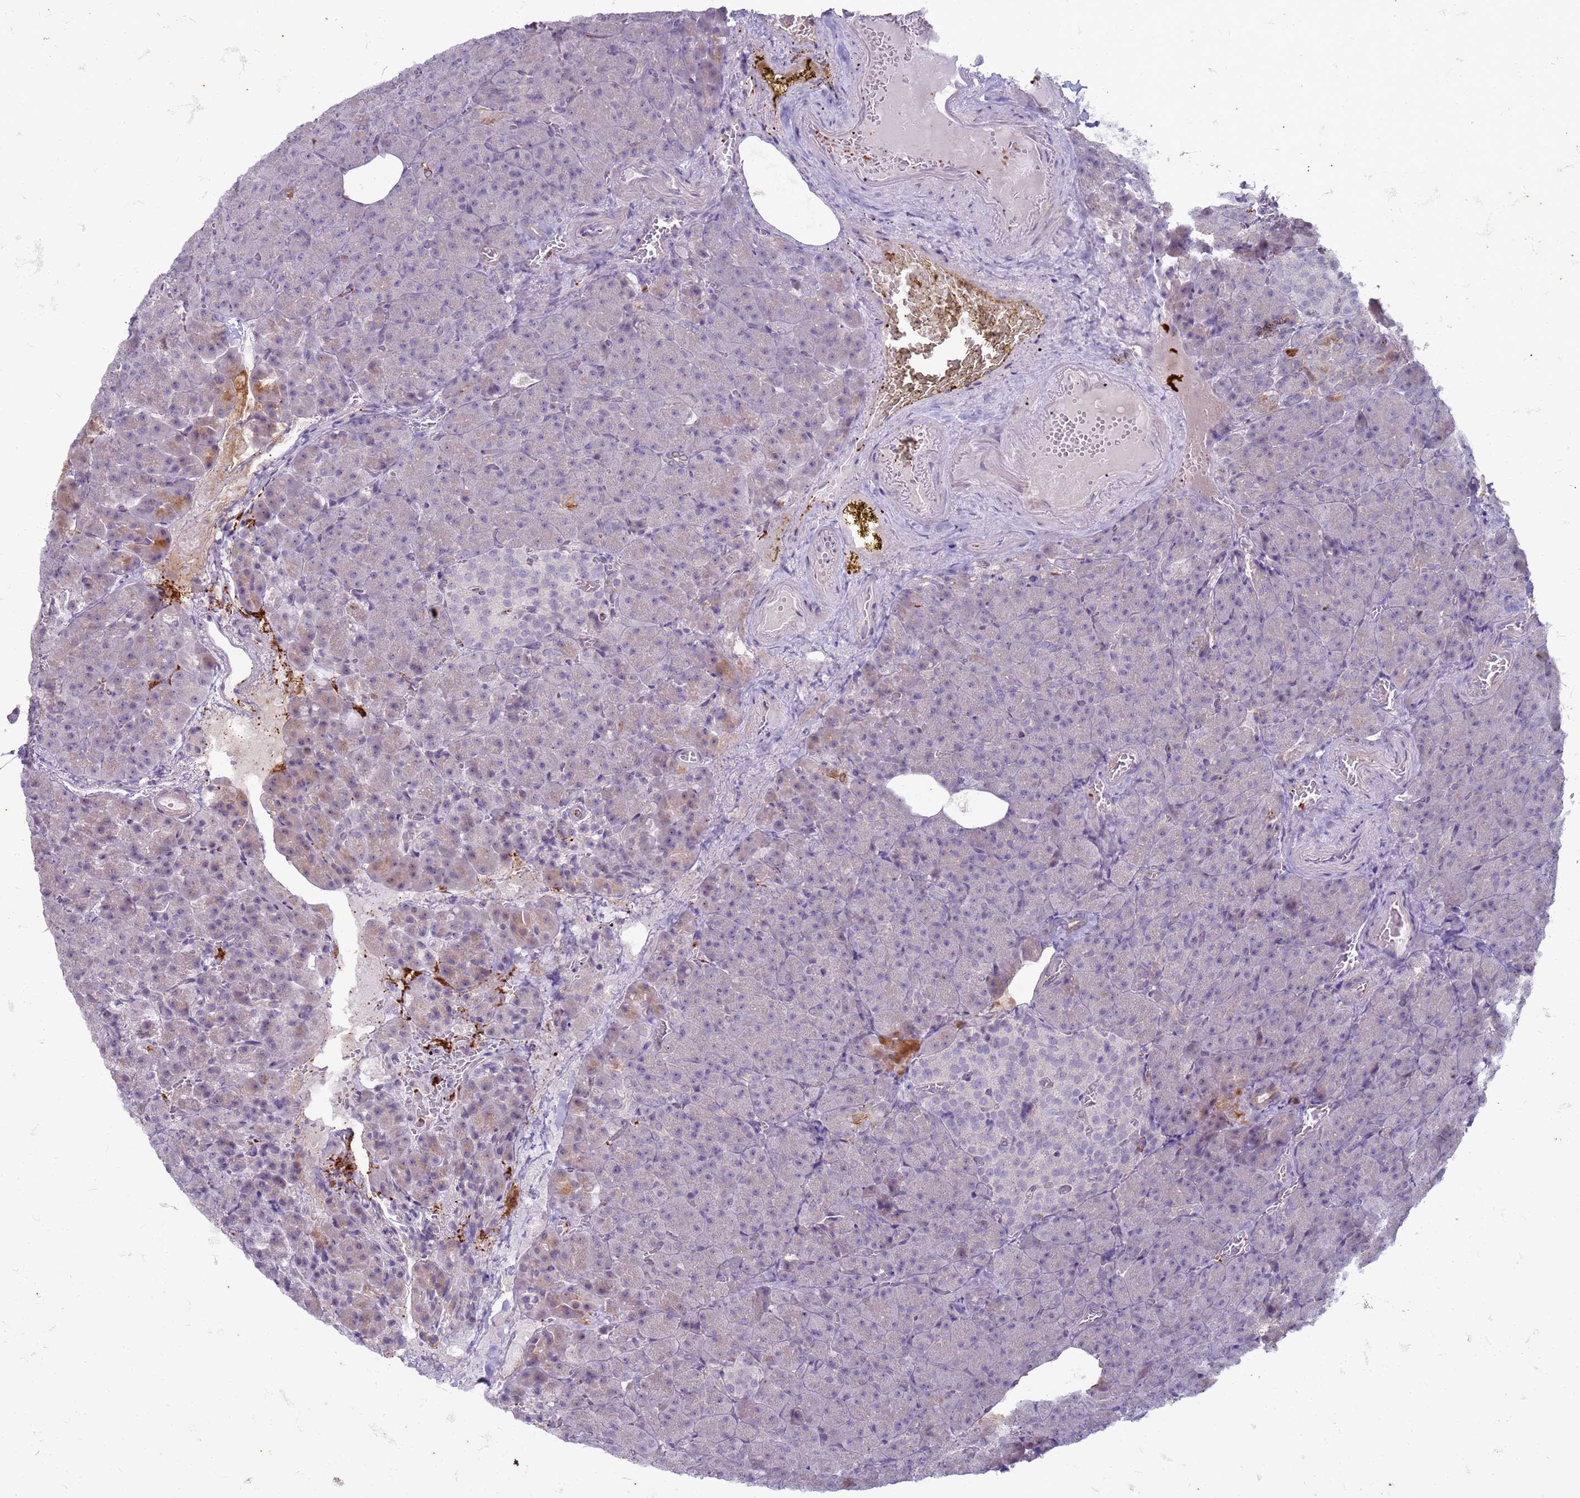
{"staining": {"intensity": "weak", "quantity": "<25%", "location": "cytoplasmic/membranous"}, "tissue": "pancreas", "cell_type": "Exocrine glandular cells", "image_type": "normal", "snomed": [{"axis": "morphology", "description": "Normal tissue, NOS"}, {"axis": "topography", "description": "Pancreas"}], "caption": "Immunohistochemical staining of unremarkable pancreas shows no significant staining in exocrine glandular cells.", "gene": "SLC15A3", "patient": {"sex": "female", "age": 74}}